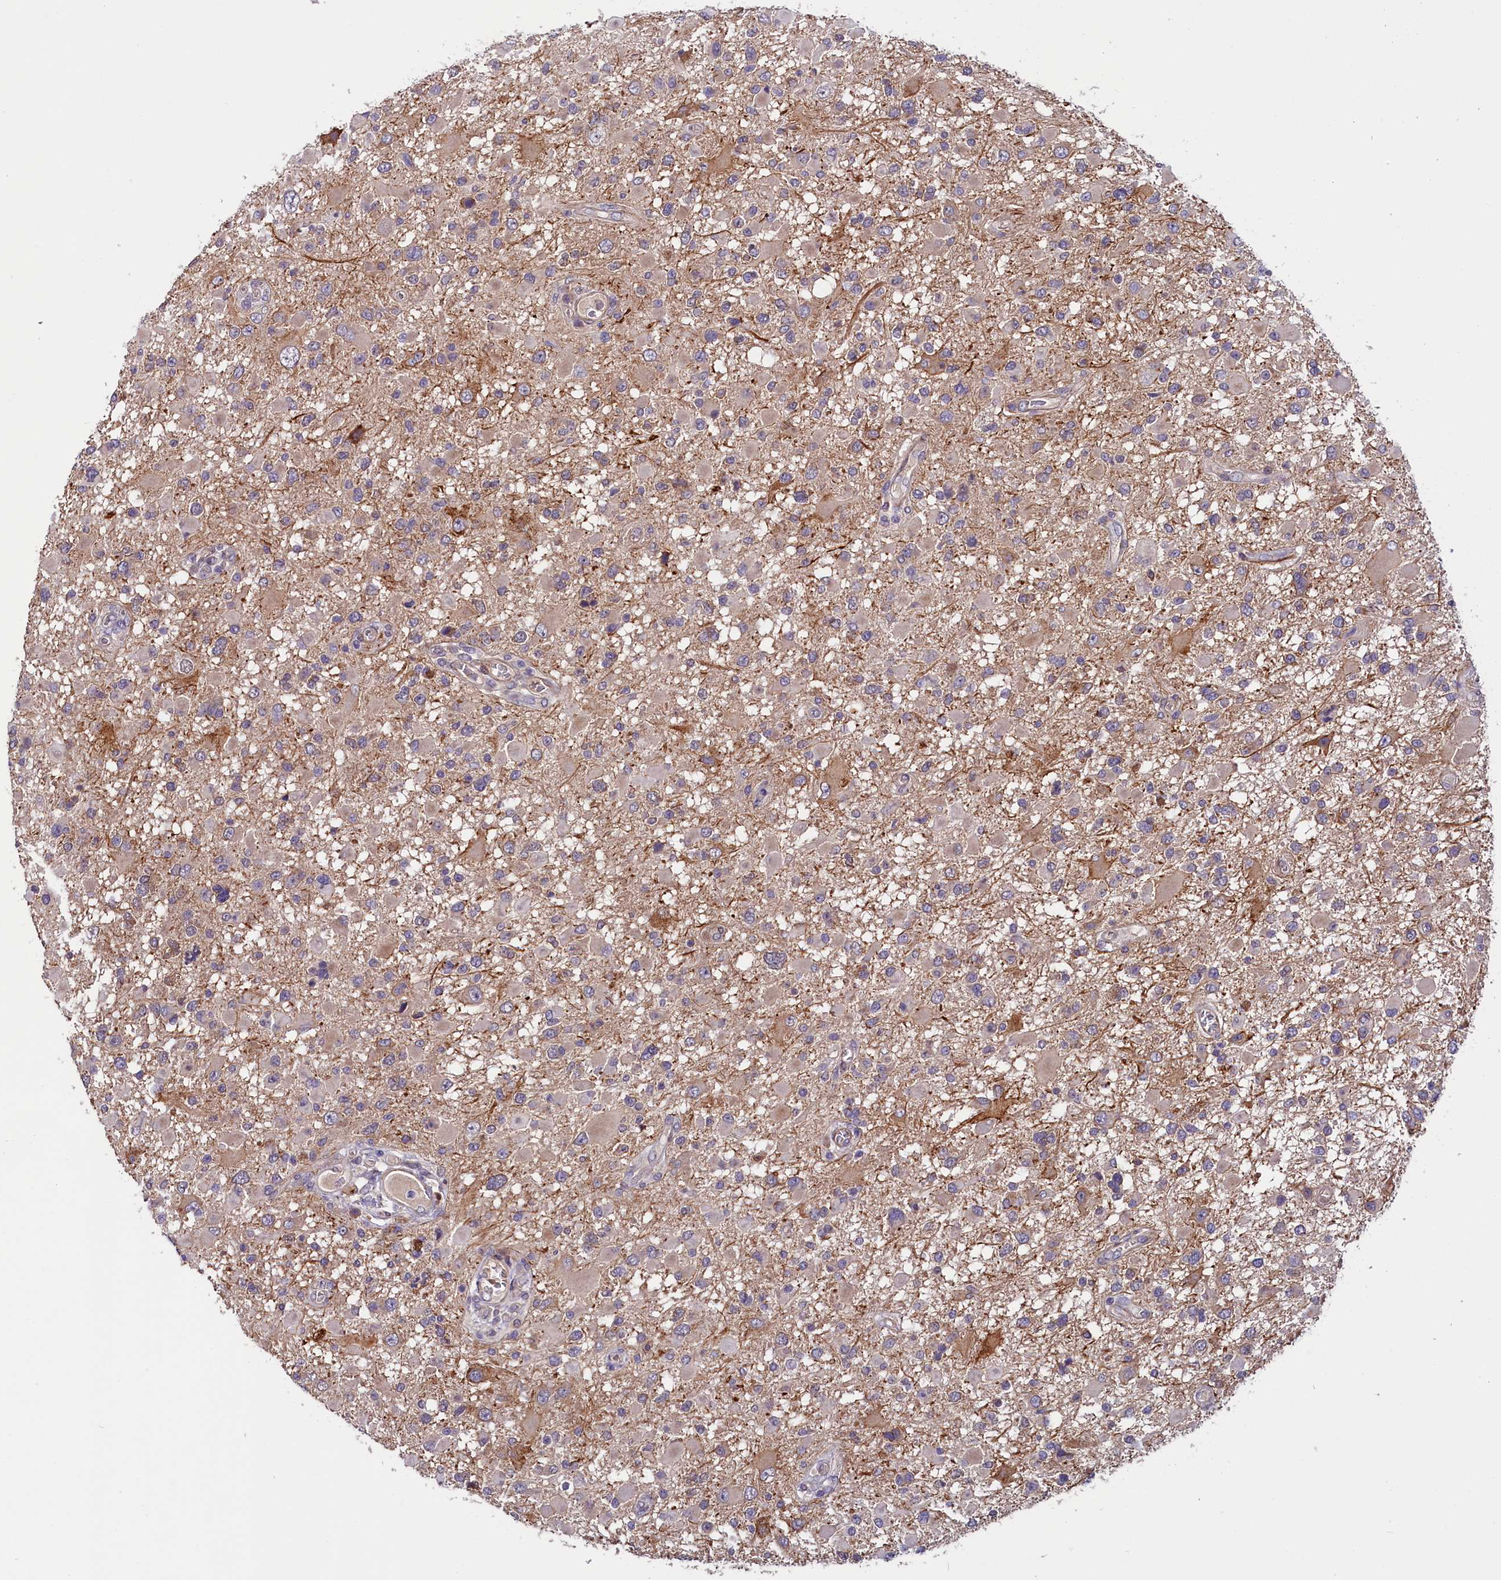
{"staining": {"intensity": "negative", "quantity": "none", "location": "none"}, "tissue": "glioma", "cell_type": "Tumor cells", "image_type": "cancer", "snomed": [{"axis": "morphology", "description": "Glioma, malignant, High grade"}, {"axis": "topography", "description": "Brain"}], "caption": "A high-resolution histopathology image shows IHC staining of glioma, which demonstrates no significant staining in tumor cells. (DAB (3,3'-diaminobenzidine) immunohistochemistry with hematoxylin counter stain).", "gene": "SLC39A6", "patient": {"sex": "male", "age": 53}}